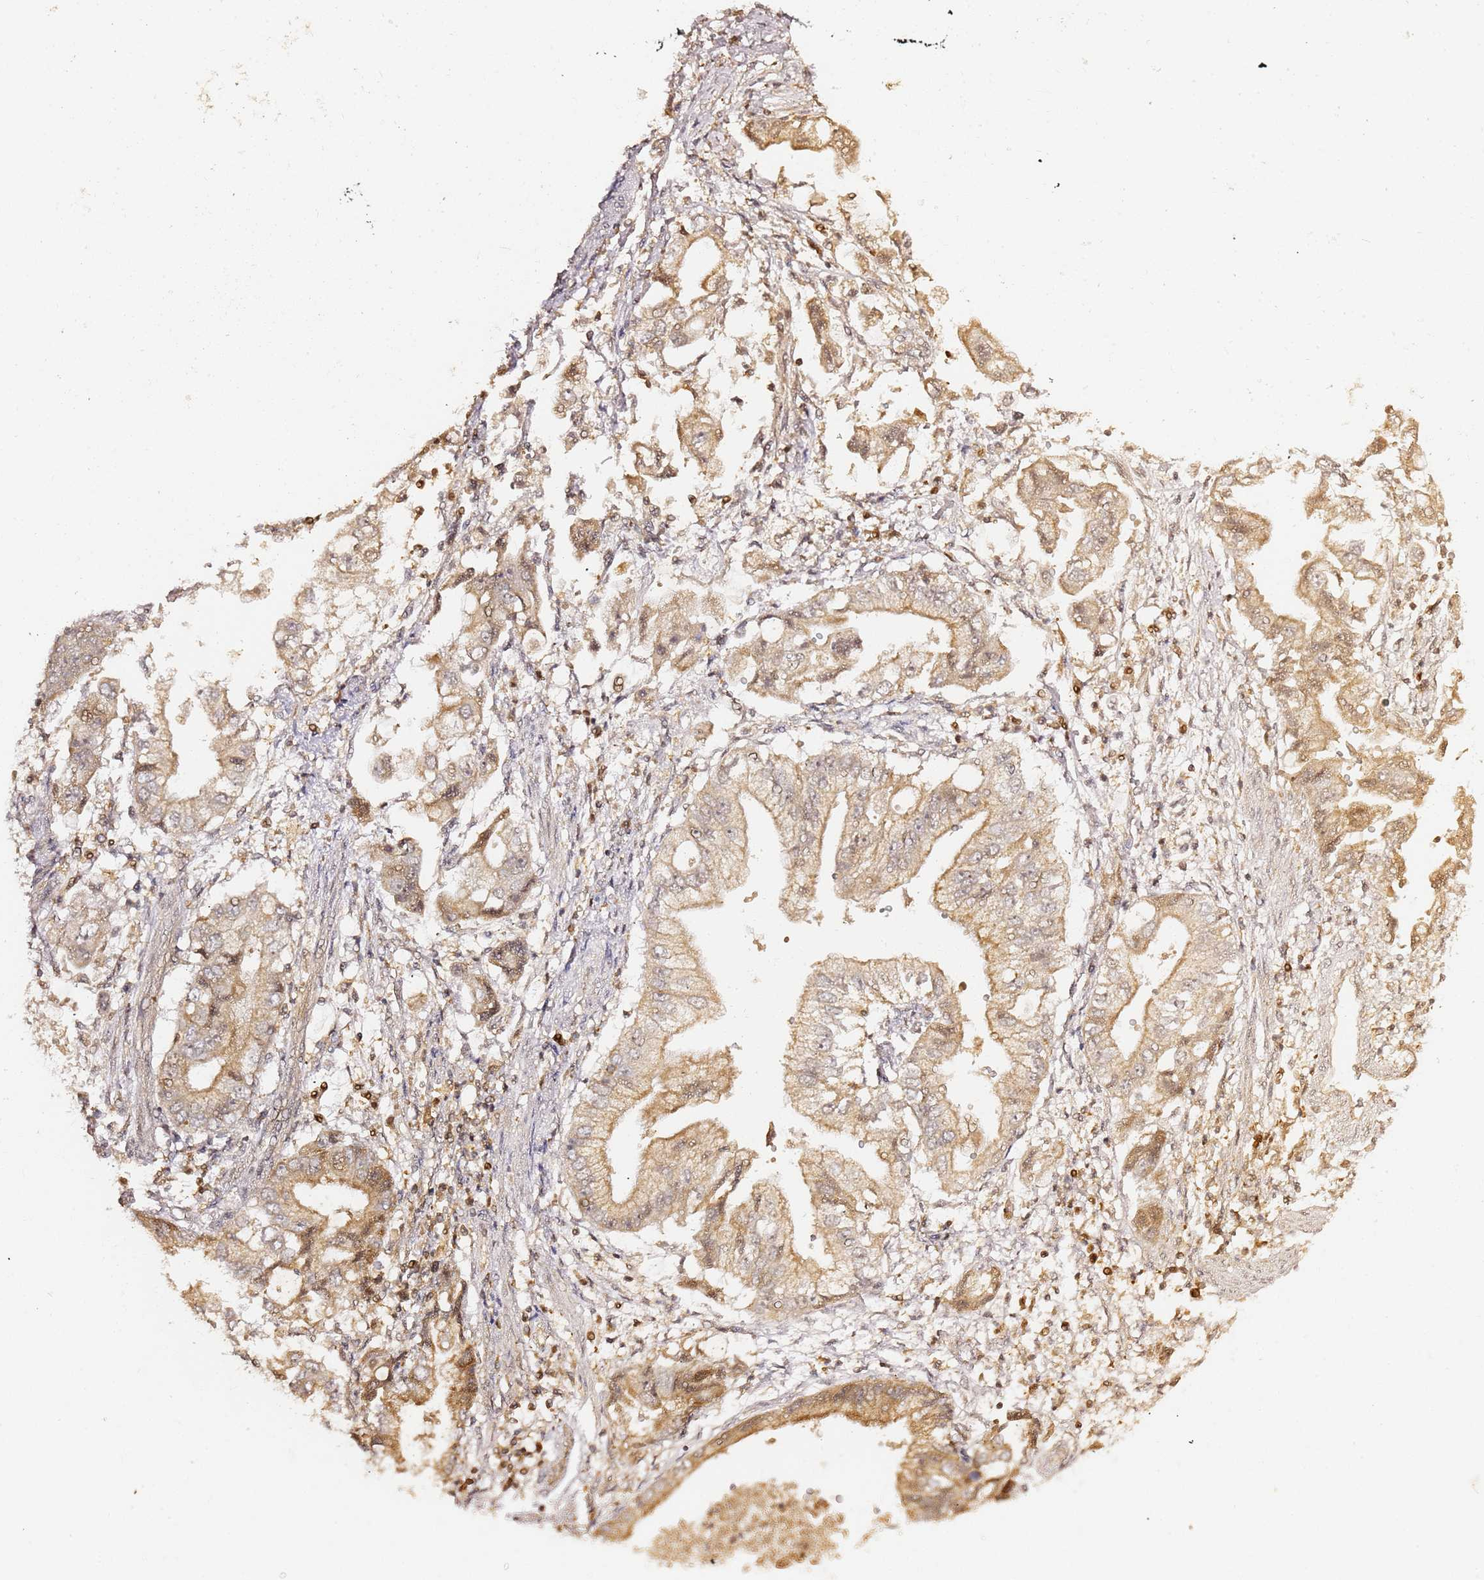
{"staining": {"intensity": "moderate", "quantity": ">75%", "location": "cytoplasmic/membranous"}, "tissue": "stomach cancer", "cell_type": "Tumor cells", "image_type": "cancer", "snomed": [{"axis": "morphology", "description": "Adenocarcinoma, NOS"}, {"axis": "topography", "description": "Stomach"}], "caption": "Adenocarcinoma (stomach) tissue demonstrates moderate cytoplasmic/membranous staining in approximately >75% of tumor cells, visualized by immunohistochemistry.", "gene": "OR5V1", "patient": {"sex": "male", "age": 62}}